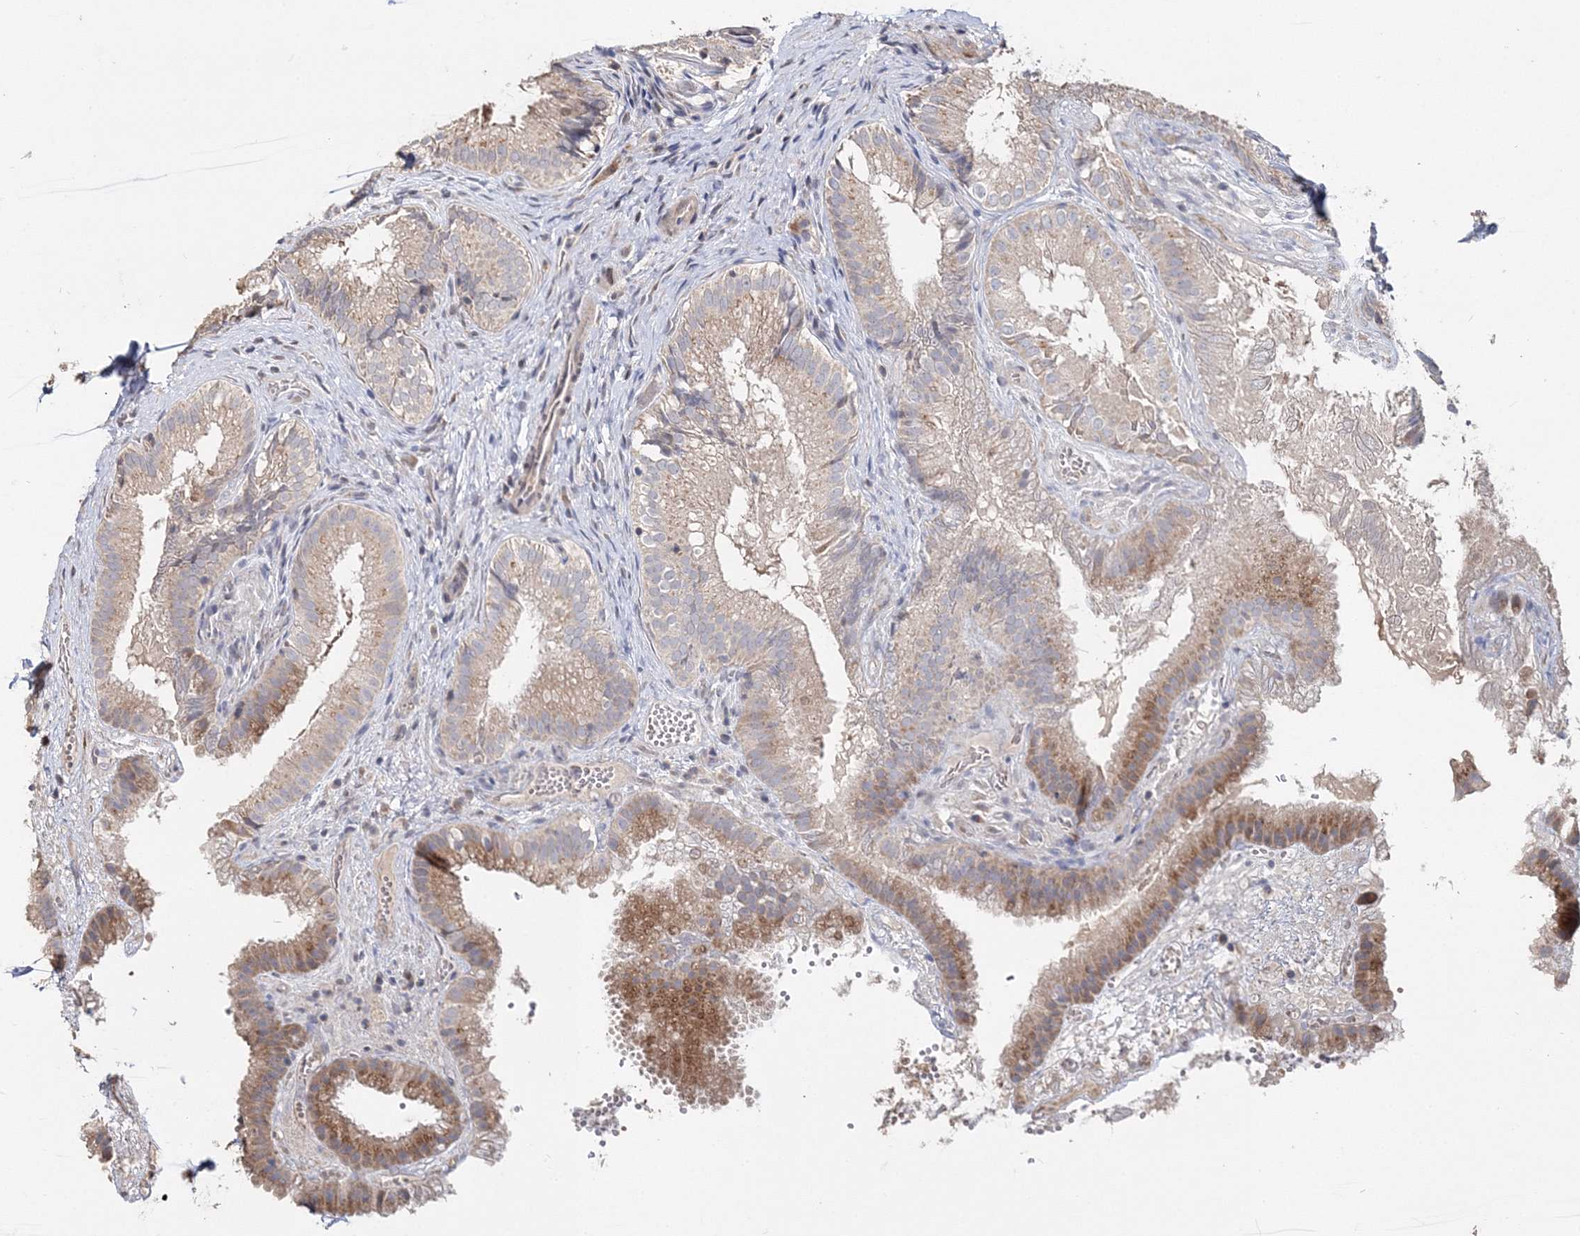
{"staining": {"intensity": "moderate", "quantity": "25%-75%", "location": "cytoplasmic/membranous"}, "tissue": "gallbladder", "cell_type": "Glandular cells", "image_type": "normal", "snomed": [{"axis": "morphology", "description": "Normal tissue, NOS"}, {"axis": "topography", "description": "Gallbladder"}], "caption": "This is a photomicrograph of immunohistochemistry staining of benign gallbladder, which shows moderate positivity in the cytoplasmic/membranous of glandular cells.", "gene": "GJB5", "patient": {"sex": "female", "age": 30}}